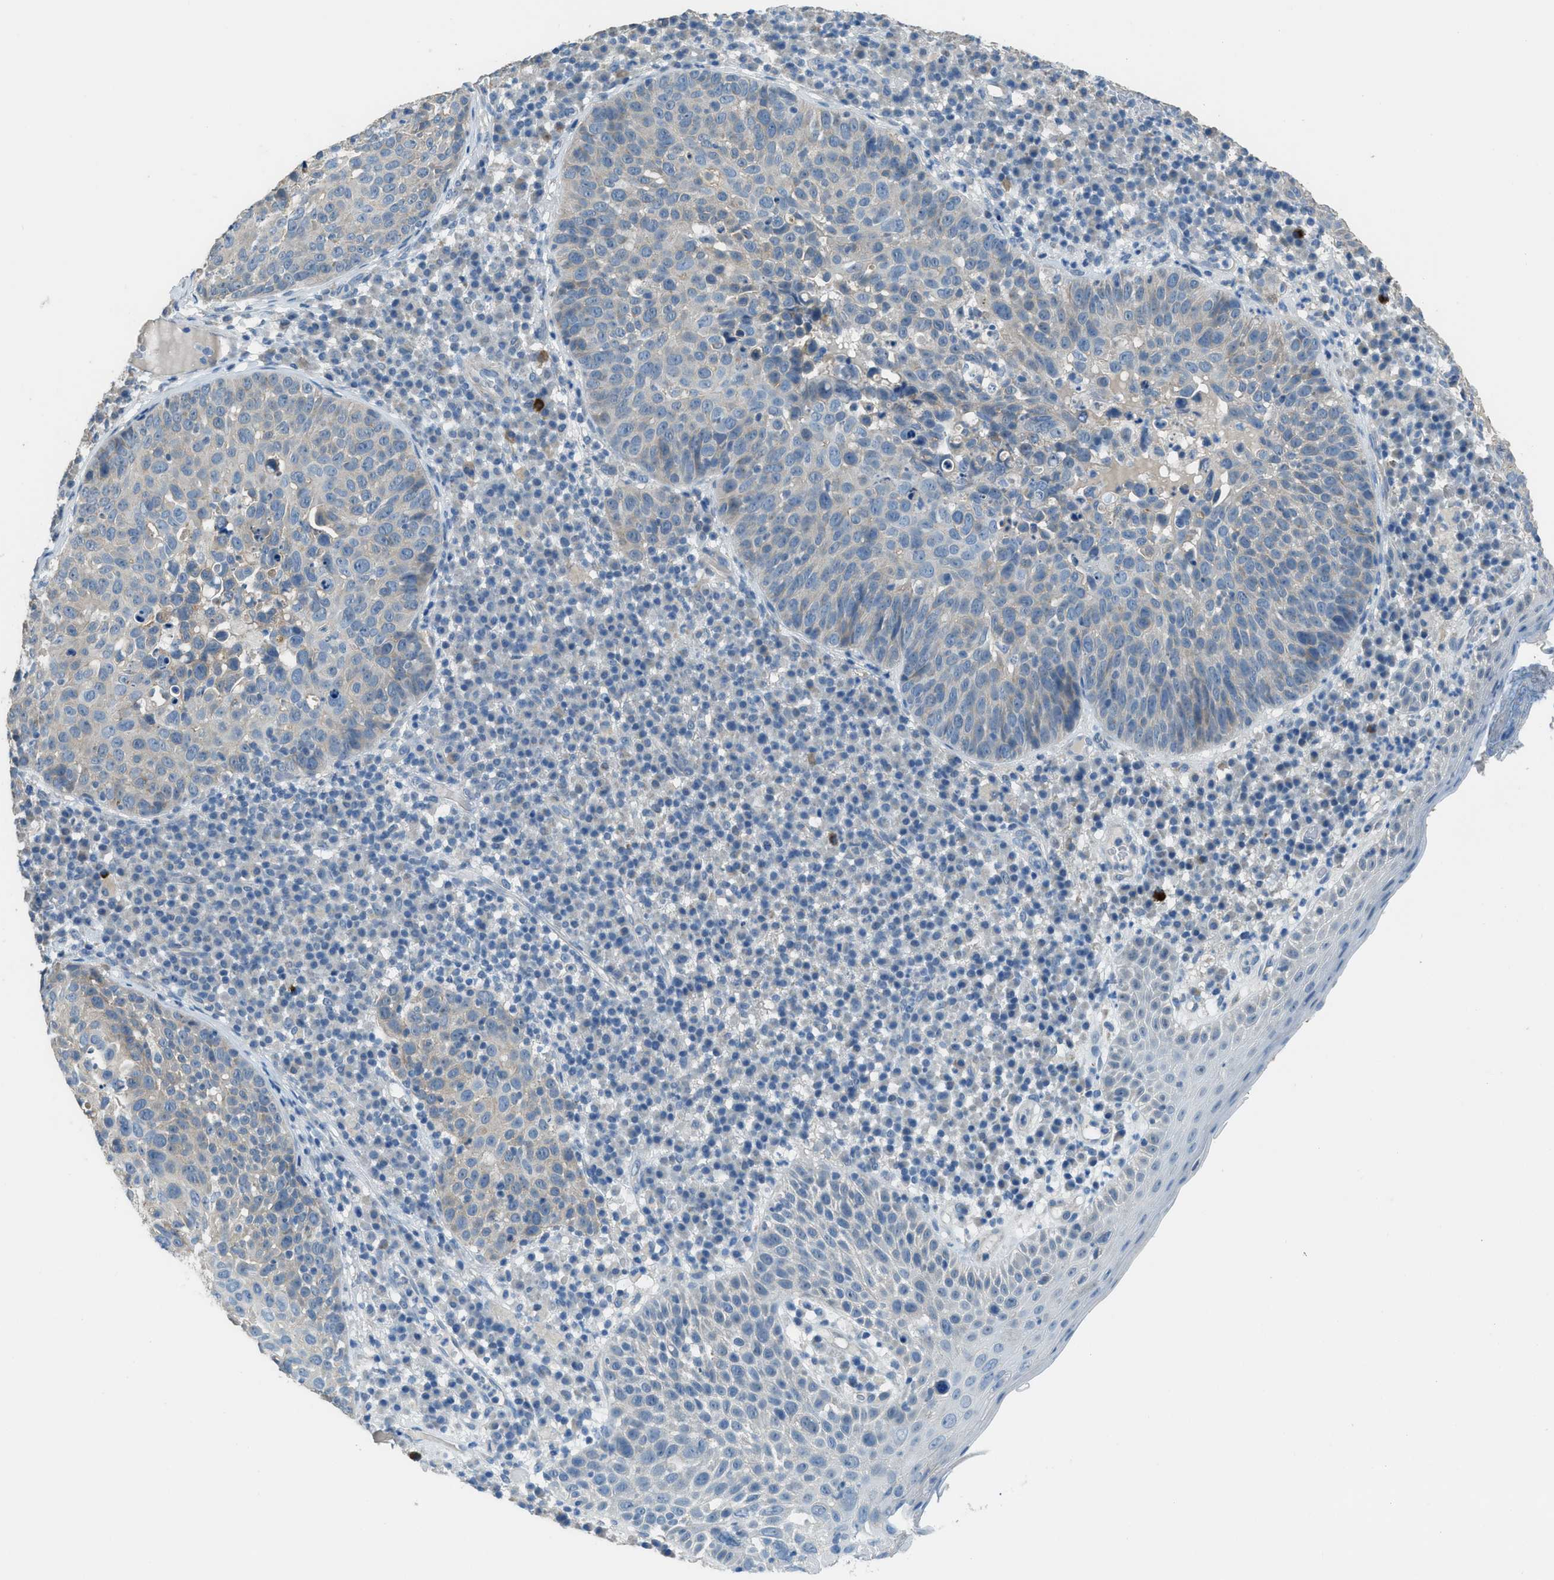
{"staining": {"intensity": "weak", "quantity": "<25%", "location": "cytoplasmic/membranous"}, "tissue": "skin cancer", "cell_type": "Tumor cells", "image_type": "cancer", "snomed": [{"axis": "morphology", "description": "Squamous cell carcinoma in situ, NOS"}, {"axis": "morphology", "description": "Squamous cell carcinoma, NOS"}, {"axis": "topography", "description": "Skin"}], "caption": "Immunohistochemical staining of squamous cell carcinoma in situ (skin) displays no significant staining in tumor cells.", "gene": "TIMD4", "patient": {"sex": "male", "age": 93}}